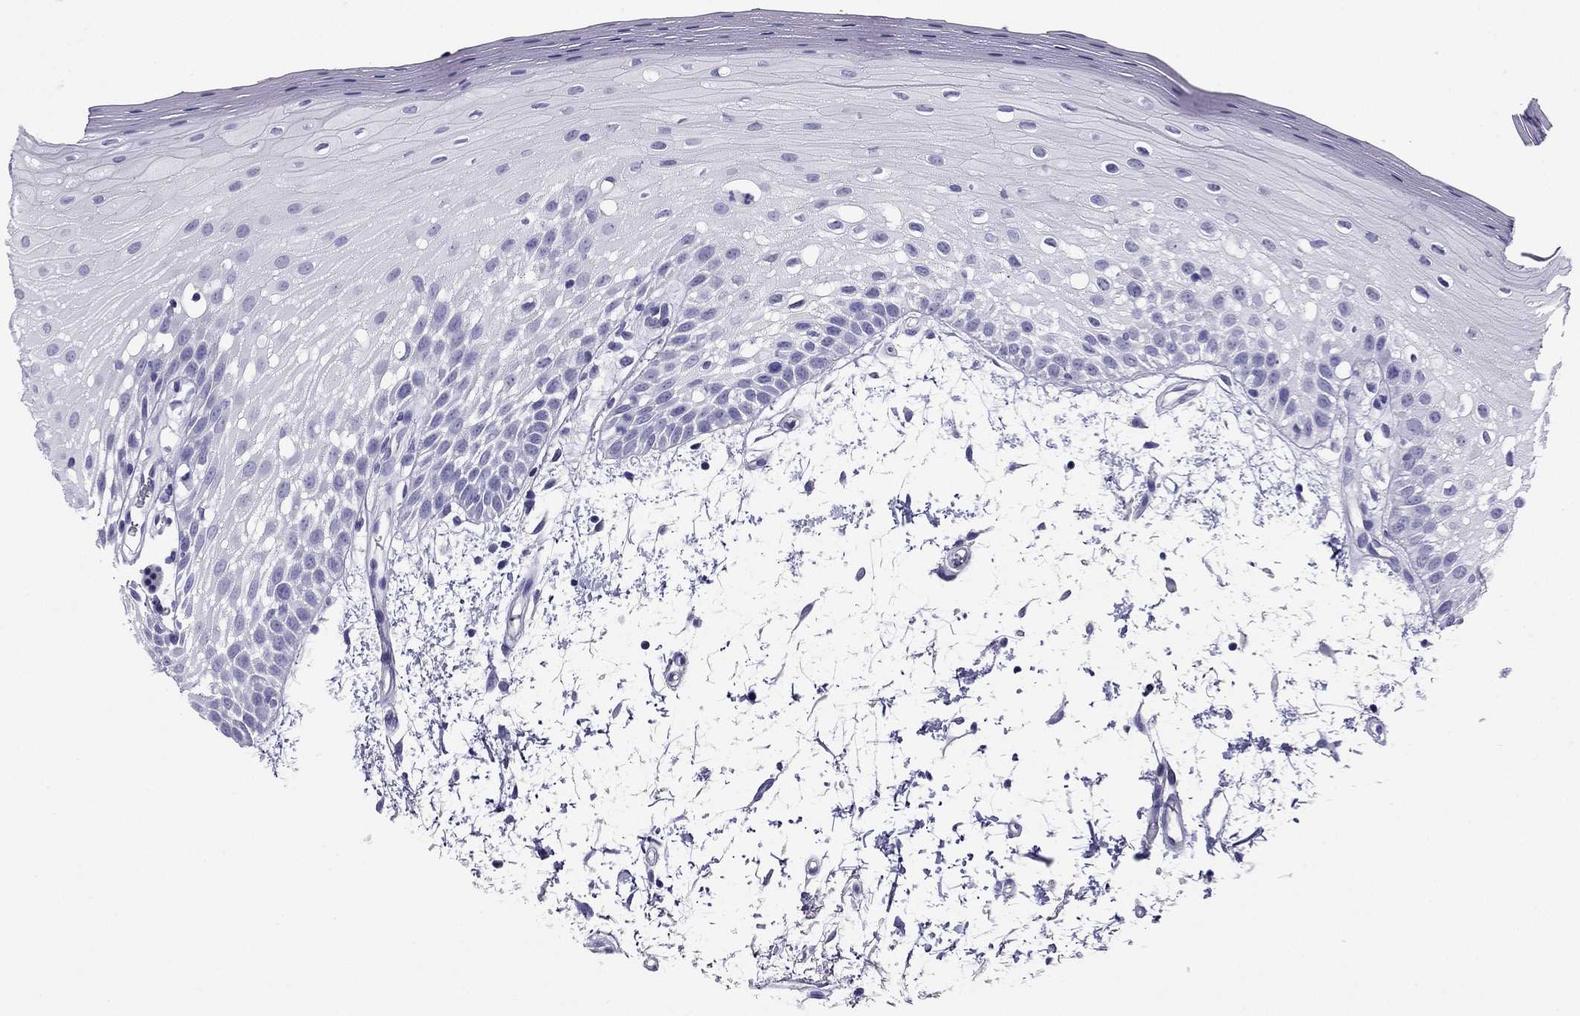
{"staining": {"intensity": "negative", "quantity": "none", "location": "none"}, "tissue": "oral mucosa", "cell_type": "Squamous epithelial cells", "image_type": "normal", "snomed": [{"axis": "morphology", "description": "Normal tissue, NOS"}, {"axis": "morphology", "description": "Squamous cell carcinoma, NOS"}, {"axis": "topography", "description": "Oral tissue"}, {"axis": "topography", "description": "Head-Neck"}], "caption": "DAB immunohistochemical staining of benign human oral mucosa reveals no significant positivity in squamous epithelial cells. (DAB IHC visualized using brightfield microscopy, high magnification).", "gene": "PDE6A", "patient": {"sex": "female", "age": 75}}